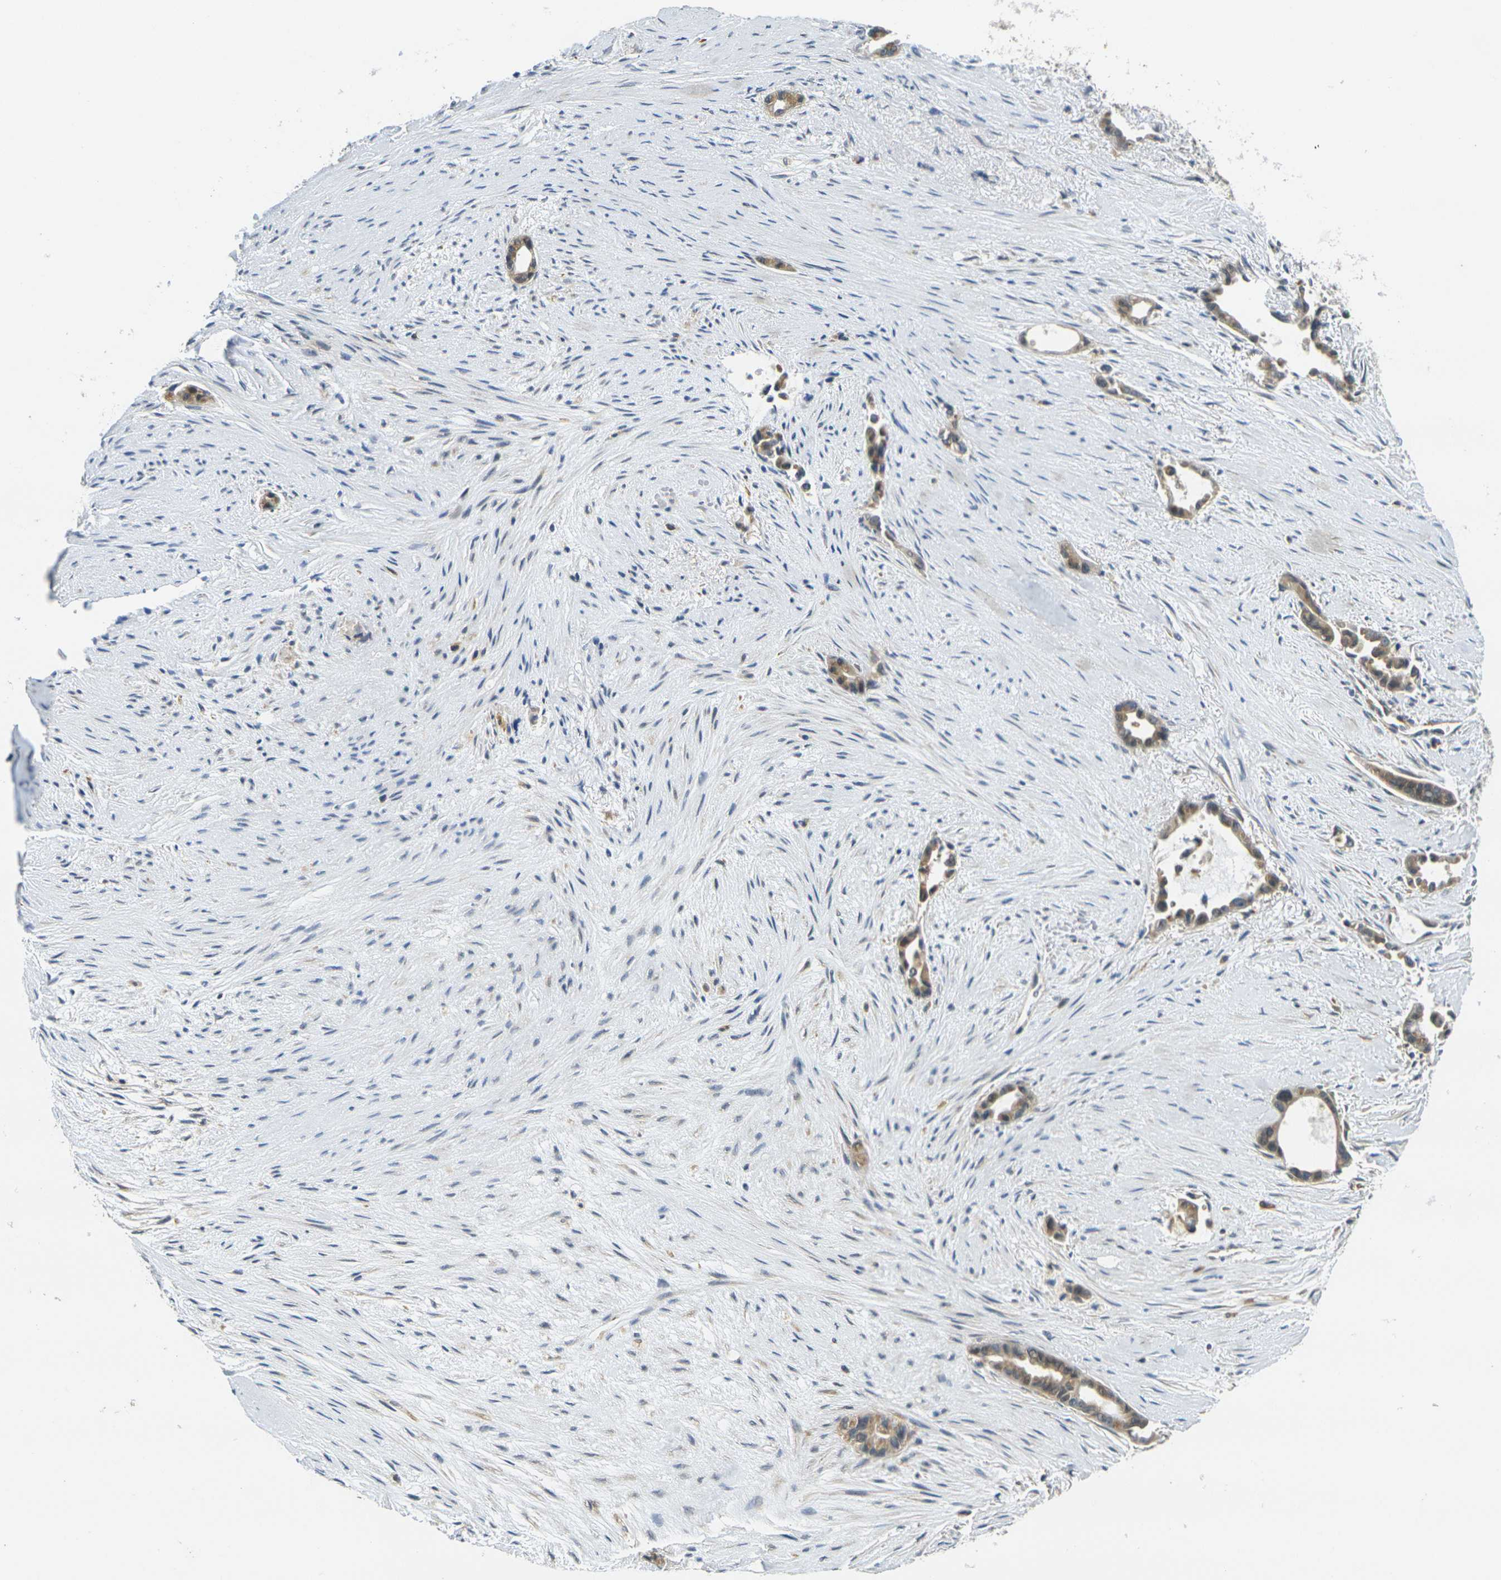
{"staining": {"intensity": "weak", "quantity": ">75%", "location": "cytoplasmic/membranous"}, "tissue": "liver cancer", "cell_type": "Tumor cells", "image_type": "cancer", "snomed": [{"axis": "morphology", "description": "Cholangiocarcinoma"}, {"axis": "topography", "description": "Liver"}], "caption": "This photomicrograph displays immunohistochemistry staining of liver cancer (cholangiocarcinoma), with low weak cytoplasmic/membranous expression in approximately >75% of tumor cells.", "gene": "MINAR2", "patient": {"sex": "female", "age": 55}}